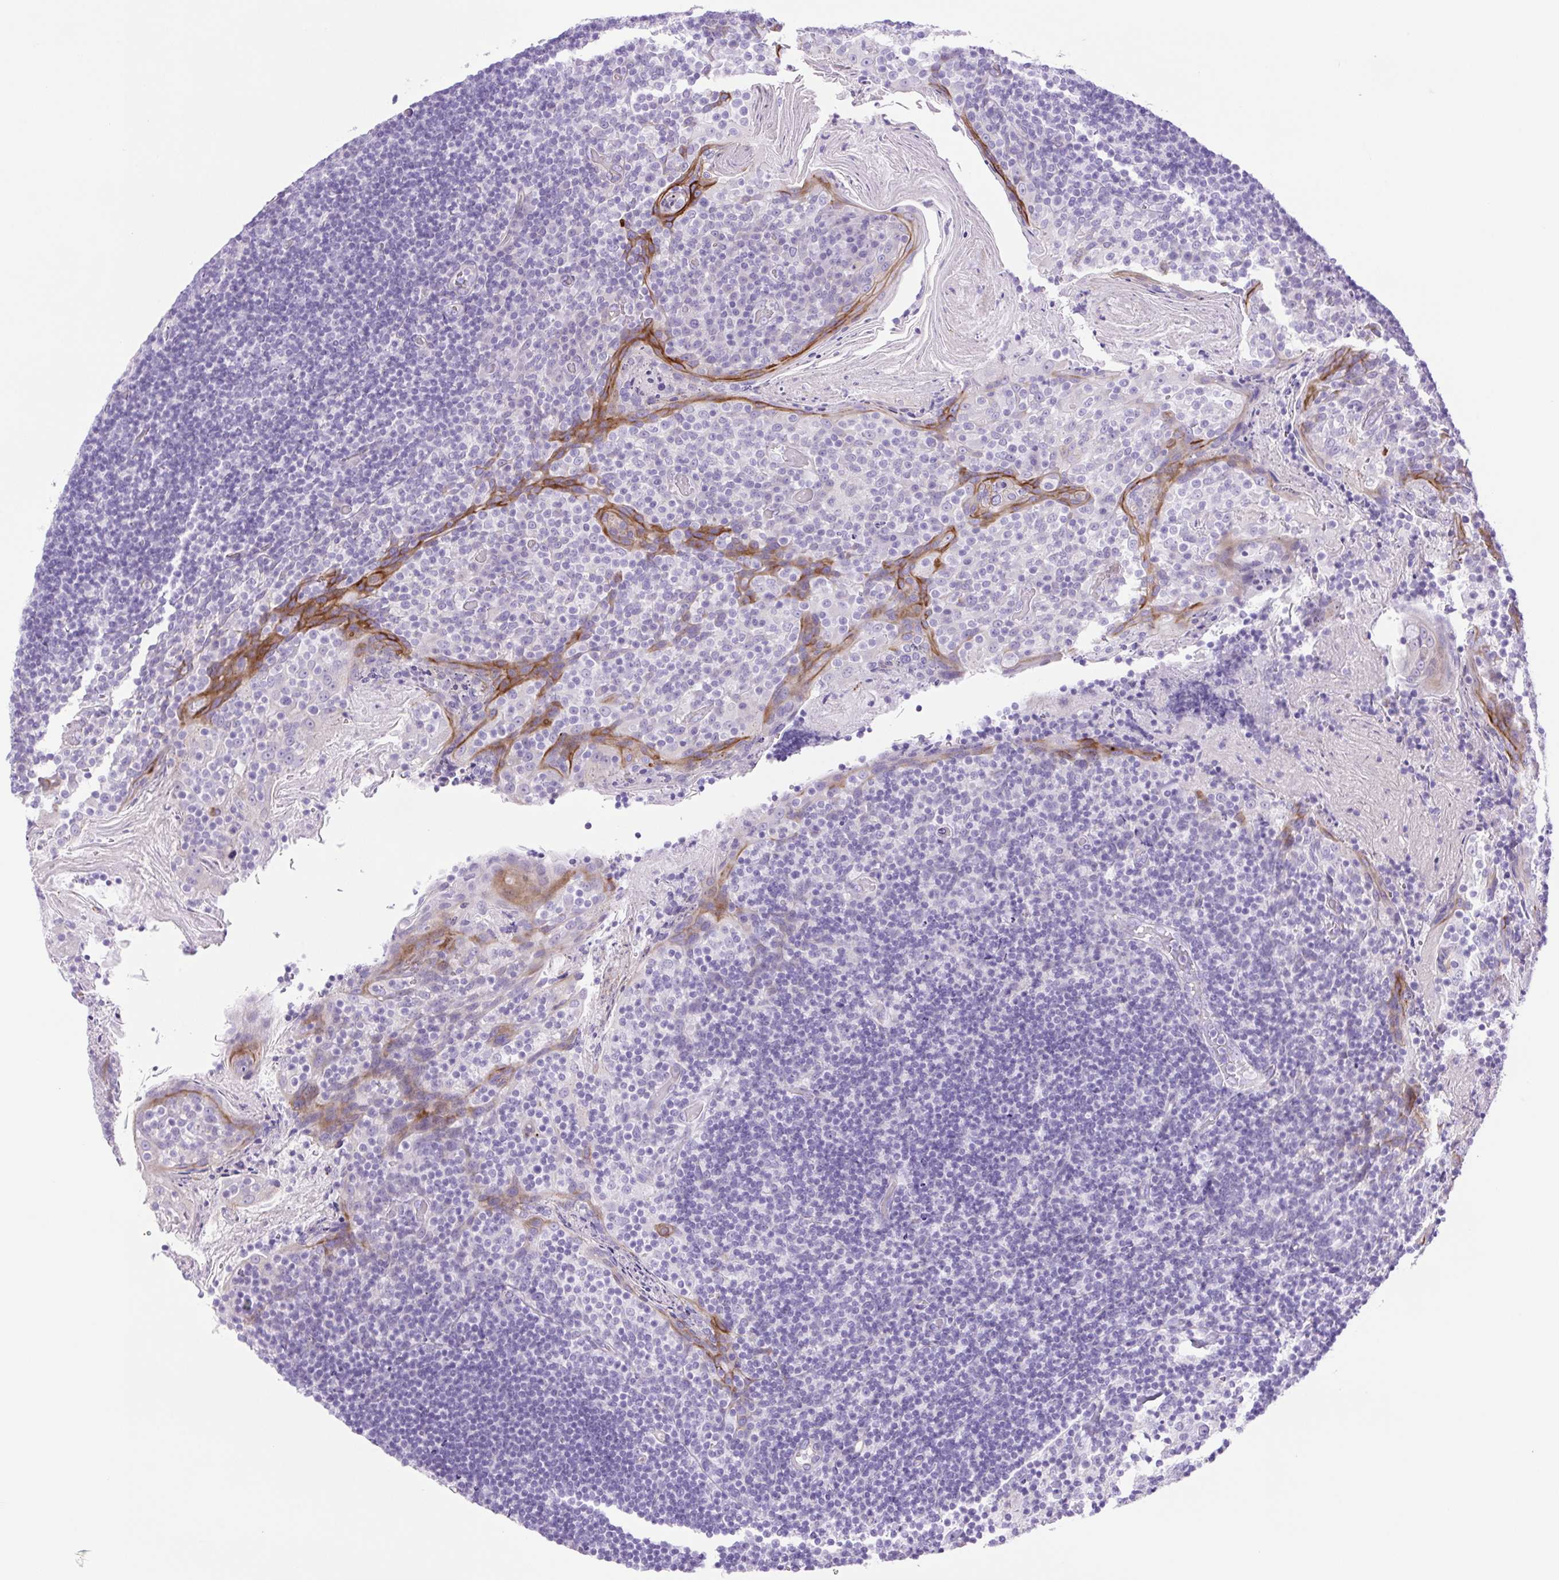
{"staining": {"intensity": "negative", "quantity": "none", "location": "none"}, "tissue": "tonsil", "cell_type": "Germinal center cells", "image_type": "normal", "snomed": [{"axis": "morphology", "description": "Normal tissue, NOS"}, {"axis": "topography", "description": "Tonsil"}], "caption": "High power microscopy image of an IHC image of normal tonsil, revealing no significant positivity in germinal center cells.", "gene": "CDSN", "patient": {"sex": "female", "age": 10}}